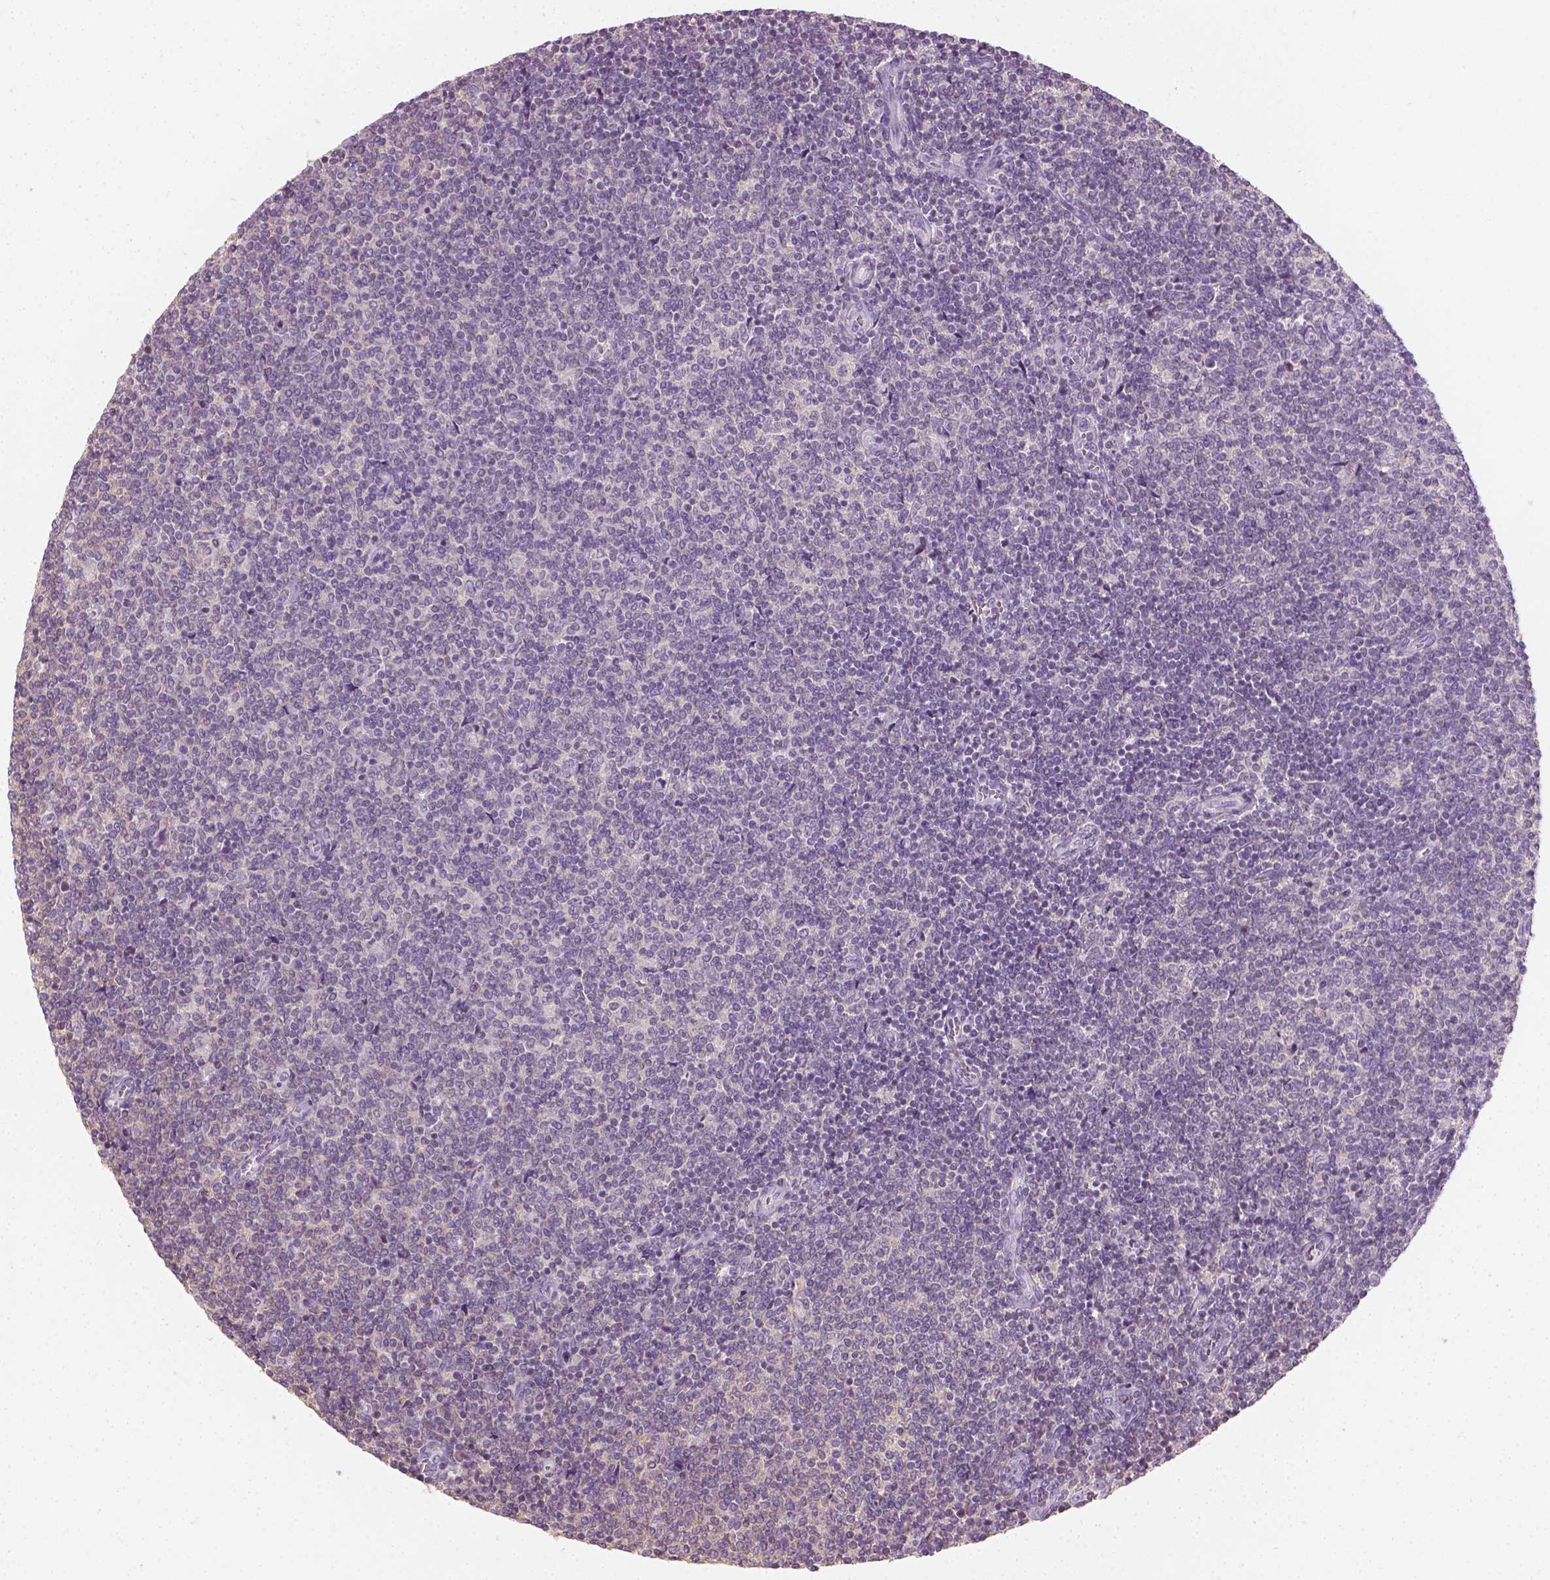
{"staining": {"intensity": "negative", "quantity": "none", "location": "none"}, "tissue": "lymphoma", "cell_type": "Tumor cells", "image_type": "cancer", "snomed": [{"axis": "morphology", "description": "Malignant lymphoma, non-Hodgkin's type, Low grade"}, {"axis": "topography", "description": "Lymph node"}], "caption": "This is an immunohistochemistry (IHC) image of human lymphoma. There is no expression in tumor cells.", "gene": "EPHB1", "patient": {"sex": "male", "age": 52}}